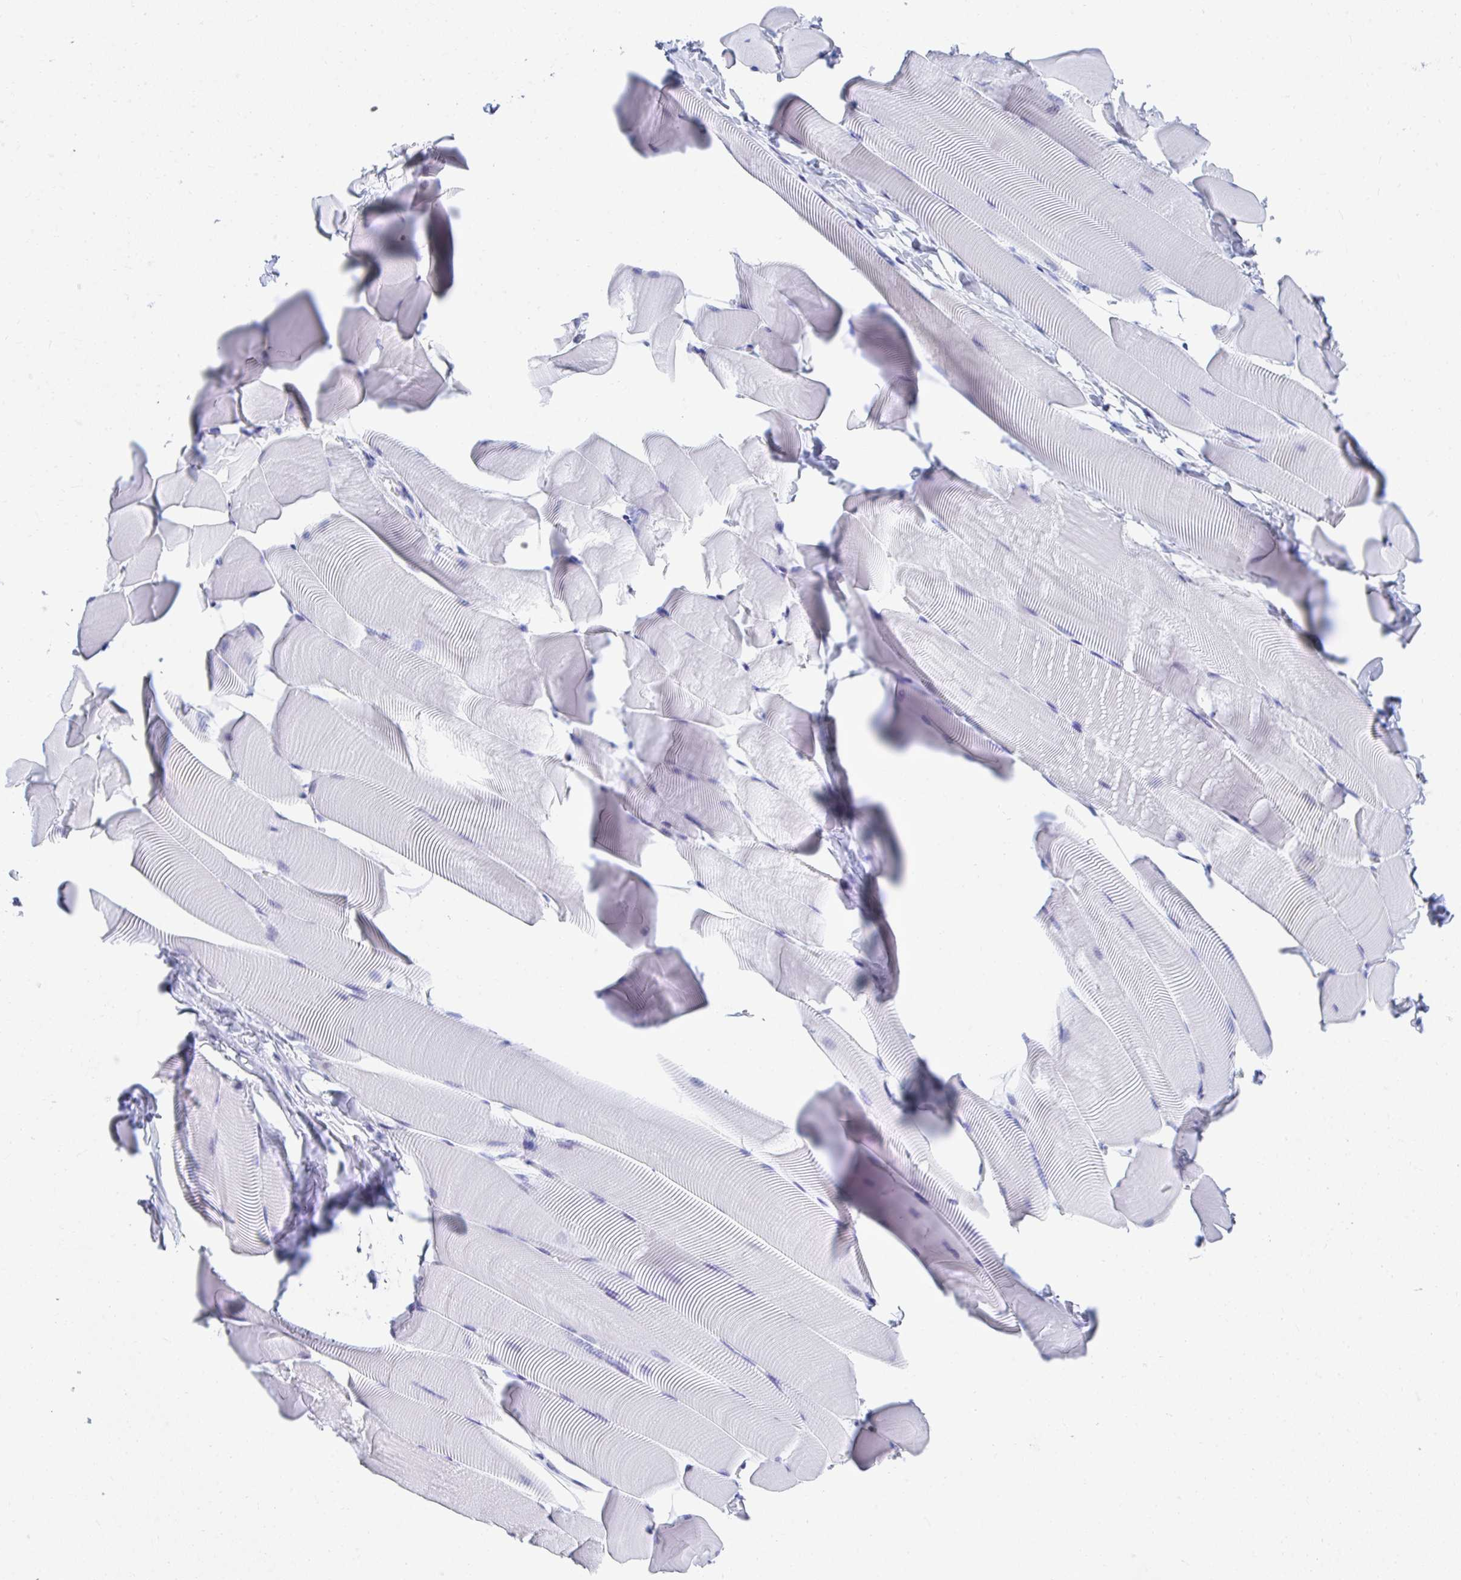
{"staining": {"intensity": "negative", "quantity": "none", "location": "none"}, "tissue": "skeletal muscle", "cell_type": "Myocytes", "image_type": "normal", "snomed": [{"axis": "morphology", "description": "Normal tissue, NOS"}, {"axis": "topography", "description": "Skeletal muscle"}], "caption": "Immunohistochemical staining of unremarkable skeletal muscle shows no significant positivity in myocytes.", "gene": "MROH2B", "patient": {"sex": "male", "age": 25}}